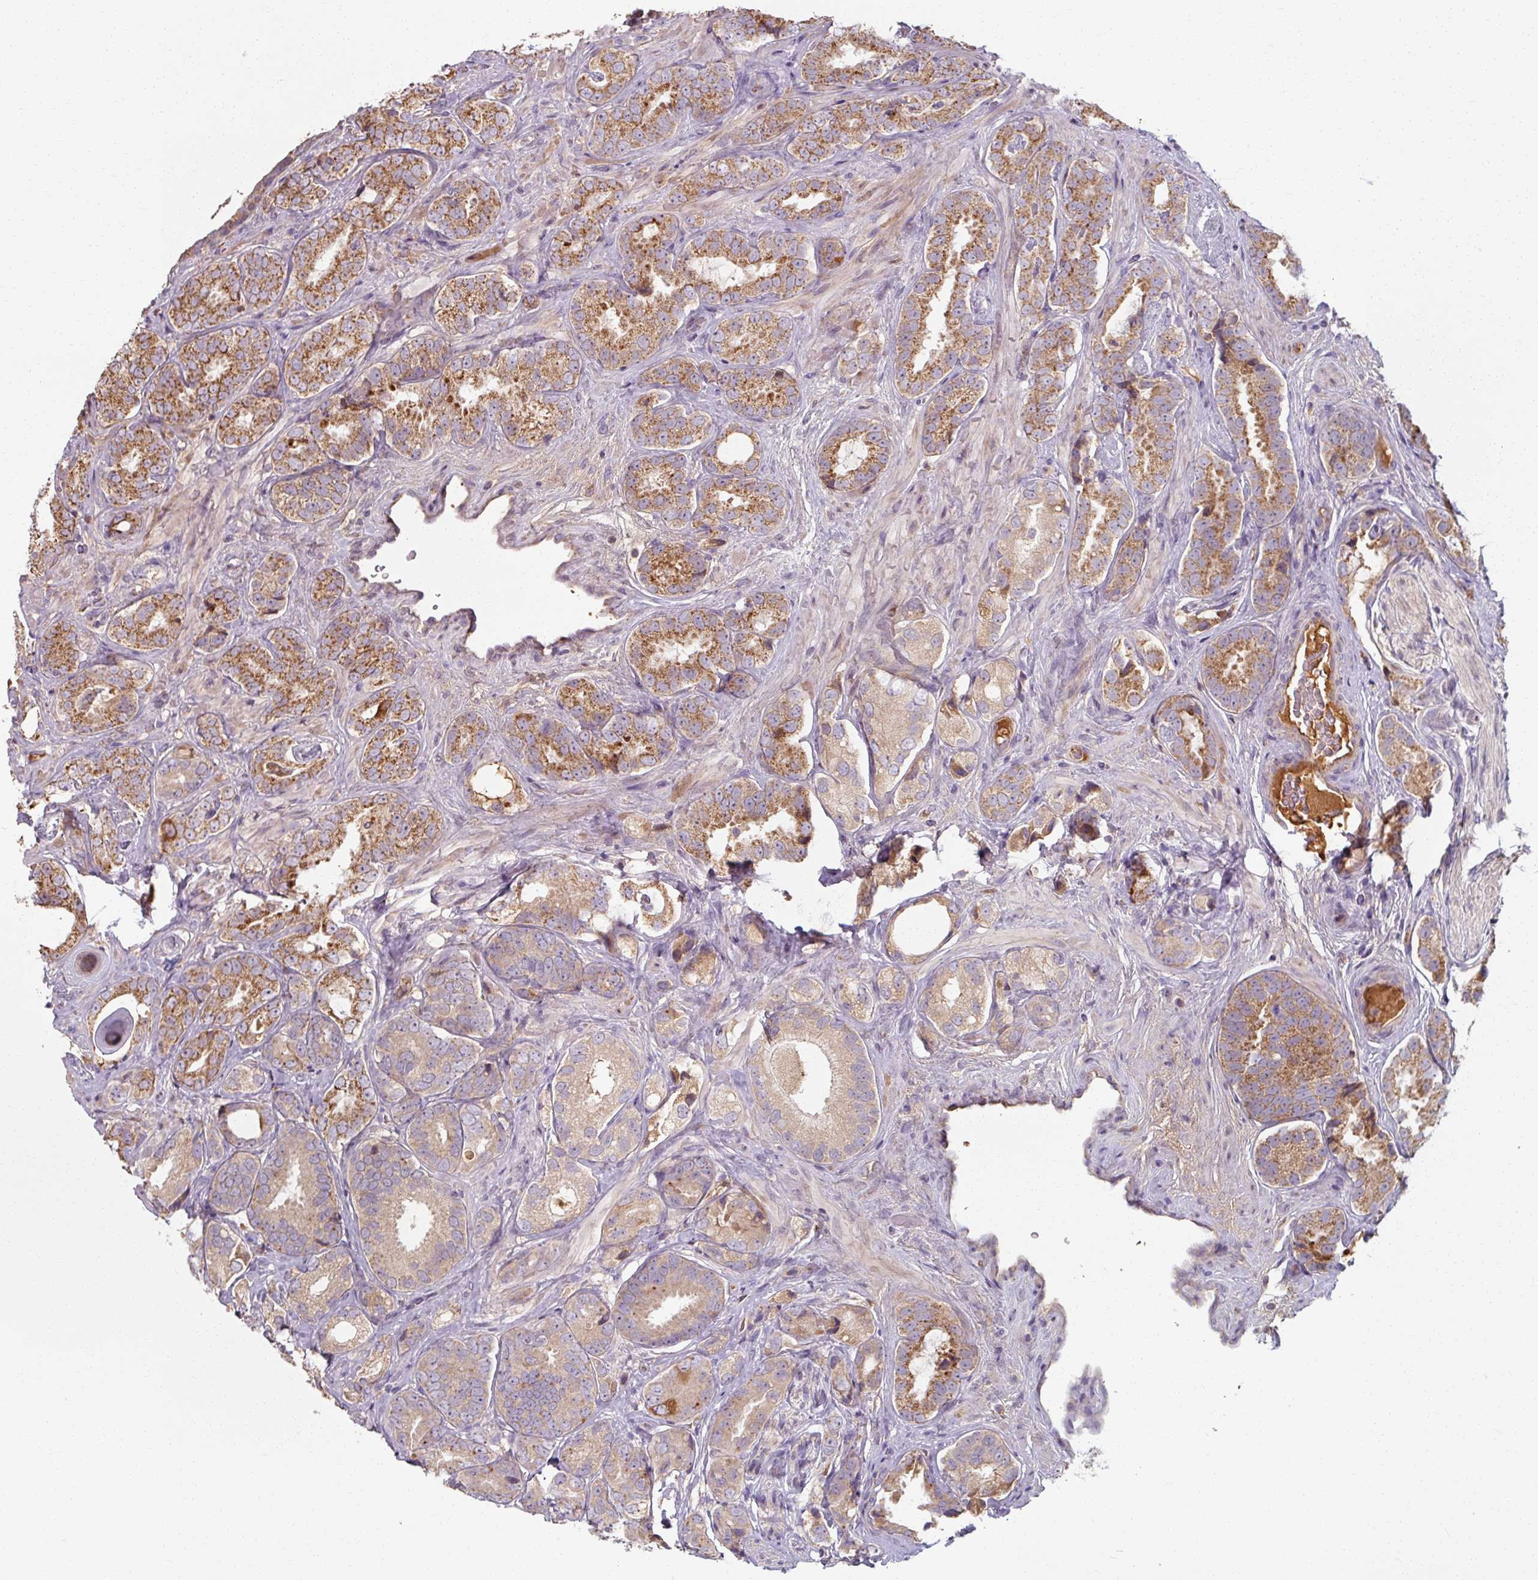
{"staining": {"intensity": "moderate", "quantity": ">75%", "location": "cytoplasmic/membranous"}, "tissue": "prostate cancer", "cell_type": "Tumor cells", "image_type": "cancer", "snomed": [{"axis": "morphology", "description": "Adenocarcinoma, High grade"}, {"axis": "topography", "description": "Prostate"}], "caption": "An immunohistochemistry (IHC) micrograph of tumor tissue is shown. Protein staining in brown highlights moderate cytoplasmic/membranous positivity in prostate cancer (adenocarcinoma (high-grade)) within tumor cells. (DAB (3,3'-diaminobenzidine) = brown stain, brightfield microscopy at high magnification).", "gene": "TSEN54", "patient": {"sex": "male", "age": 71}}